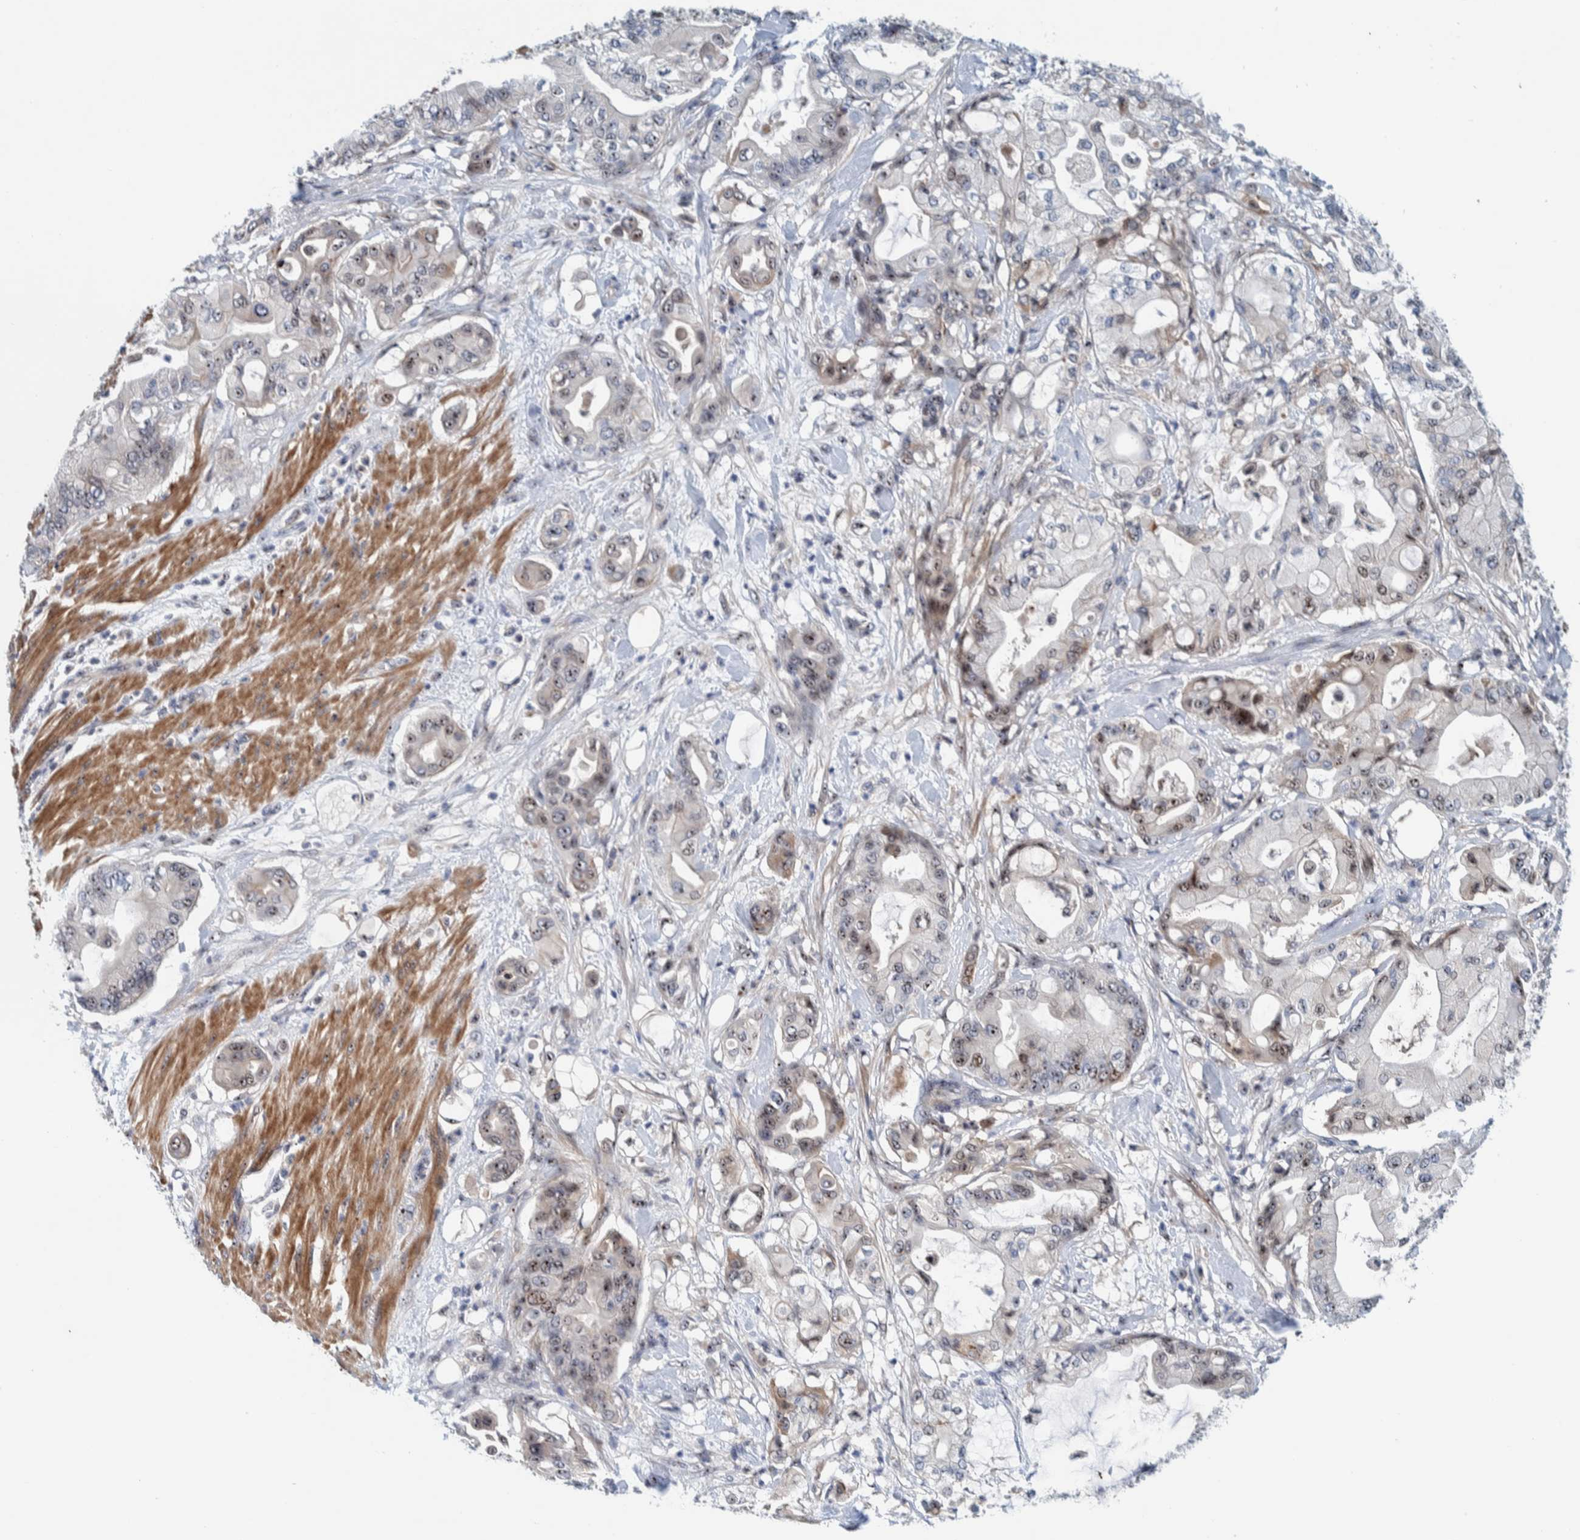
{"staining": {"intensity": "moderate", "quantity": "25%-75%", "location": "nuclear"}, "tissue": "pancreatic cancer", "cell_type": "Tumor cells", "image_type": "cancer", "snomed": [{"axis": "morphology", "description": "Adenocarcinoma, NOS"}, {"axis": "morphology", "description": "Adenocarcinoma, metastatic, NOS"}, {"axis": "topography", "description": "Lymph node"}, {"axis": "topography", "description": "Pancreas"}, {"axis": "topography", "description": "Duodenum"}], "caption": "Protein staining reveals moderate nuclear positivity in approximately 25%-75% of tumor cells in pancreatic cancer (metastatic adenocarcinoma).", "gene": "NOL11", "patient": {"sex": "female", "age": 64}}